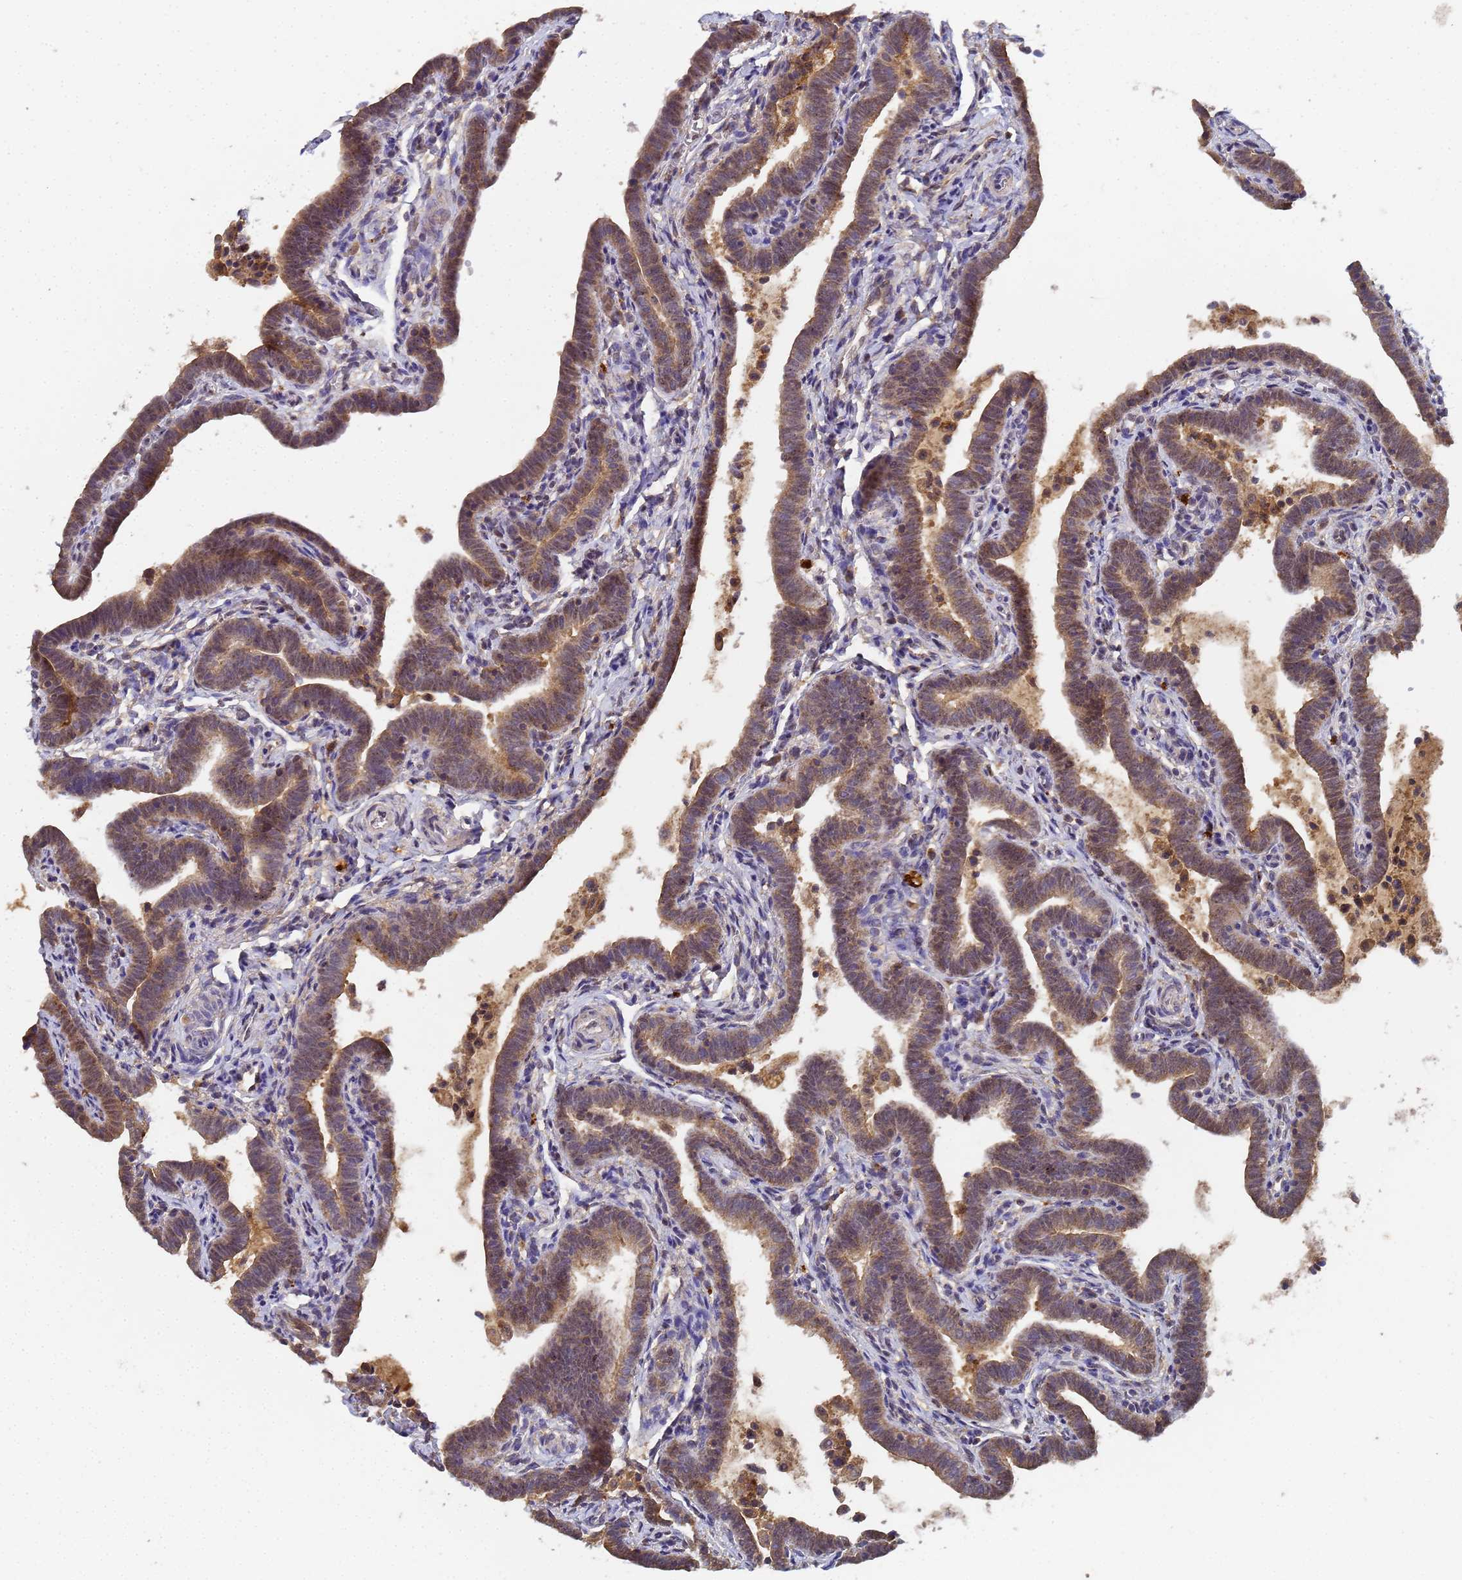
{"staining": {"intensity": "moderate", "quantity": ">75%", "location": "cytoplasmic/membranous,nuclear"}, "tissue": "fallopian tube", "cell_type": "Glandular cells", "image_type": "normal", "snomed": [{"axis": "morphology", "description": "Normal tissue, NOS"}, {"axis": "topography", "description": "Fallopian tube"}], "caption": "A micrograph showing moderate cytoplasmic/membranous,nuclear expression in approximately >75% of glandular cells in normal fallopian tube, as visualized by brown immunohistochemical staining.", "gene": "SECISBP2", "patient": {"sex": "female", "age": 36}}